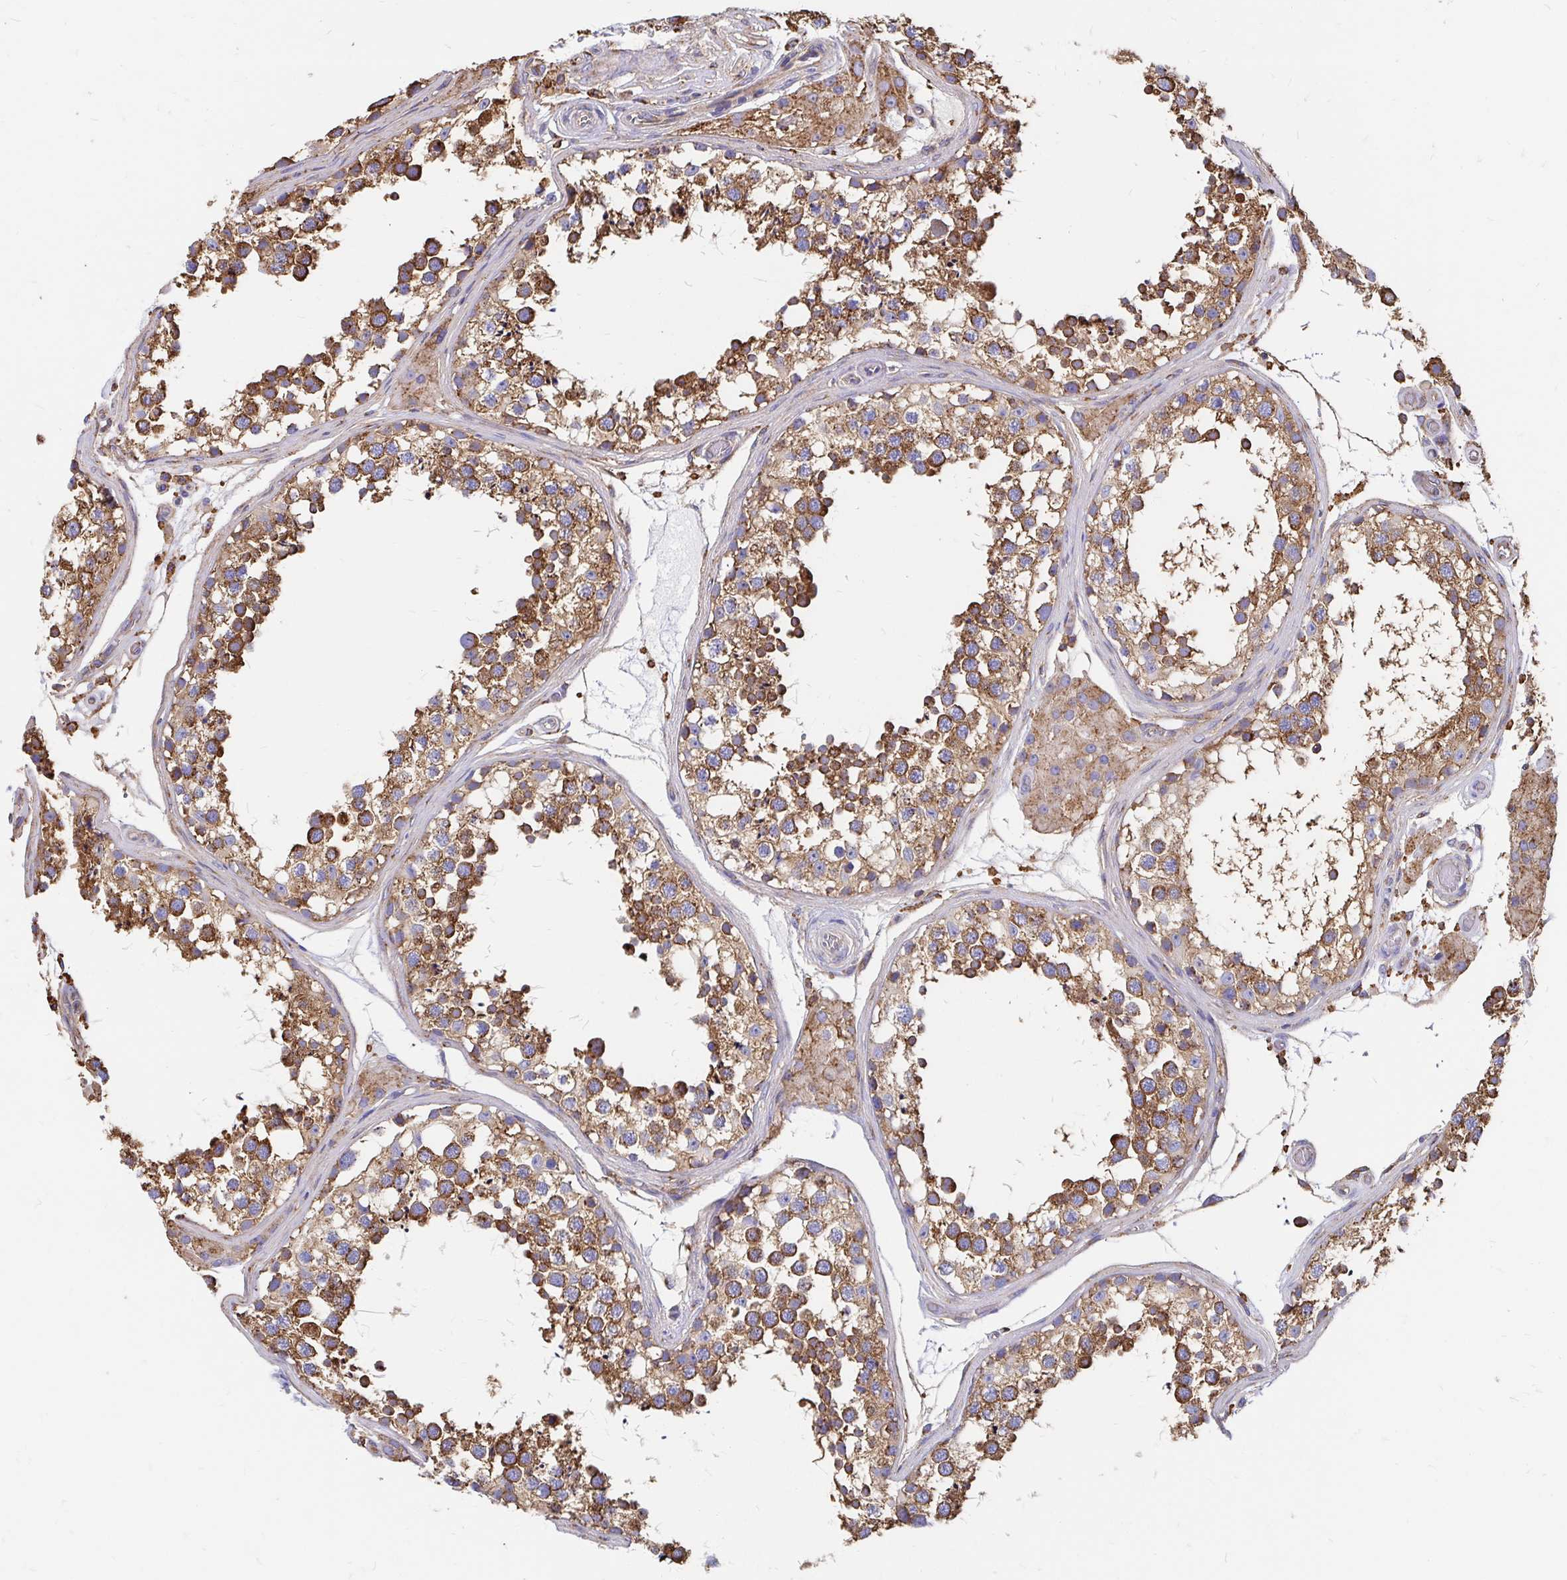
{"staining": {"intensity": "moderate", "quantity": ">75%", "location": "cytoplasmic/membranous"}, "tissue": "testis", "cell_type": "Cells in seminiferous ducts", "image_type": "normal", "snomed": [{"axis": "morphology", "description": "Normal tissue, NOS"}, {"axis": "morphology", "description": "Seminoma, NOS"}, {"axis": "topography", "description": "Testis"}], "caption": "Immunohistochemistry (IHC) photomicrograph of normal testis: human testis stained using immunohistochemistry (IHC) demonstrates medium levels of moderate protein expression localized specifically in the cytoplasmic/membranous of cells in seminiferous ducts, appearing as a cytoplasmic/membranous brown color.", "gene": "CLTC", "patient": {"sex": "male", "age": 65}}